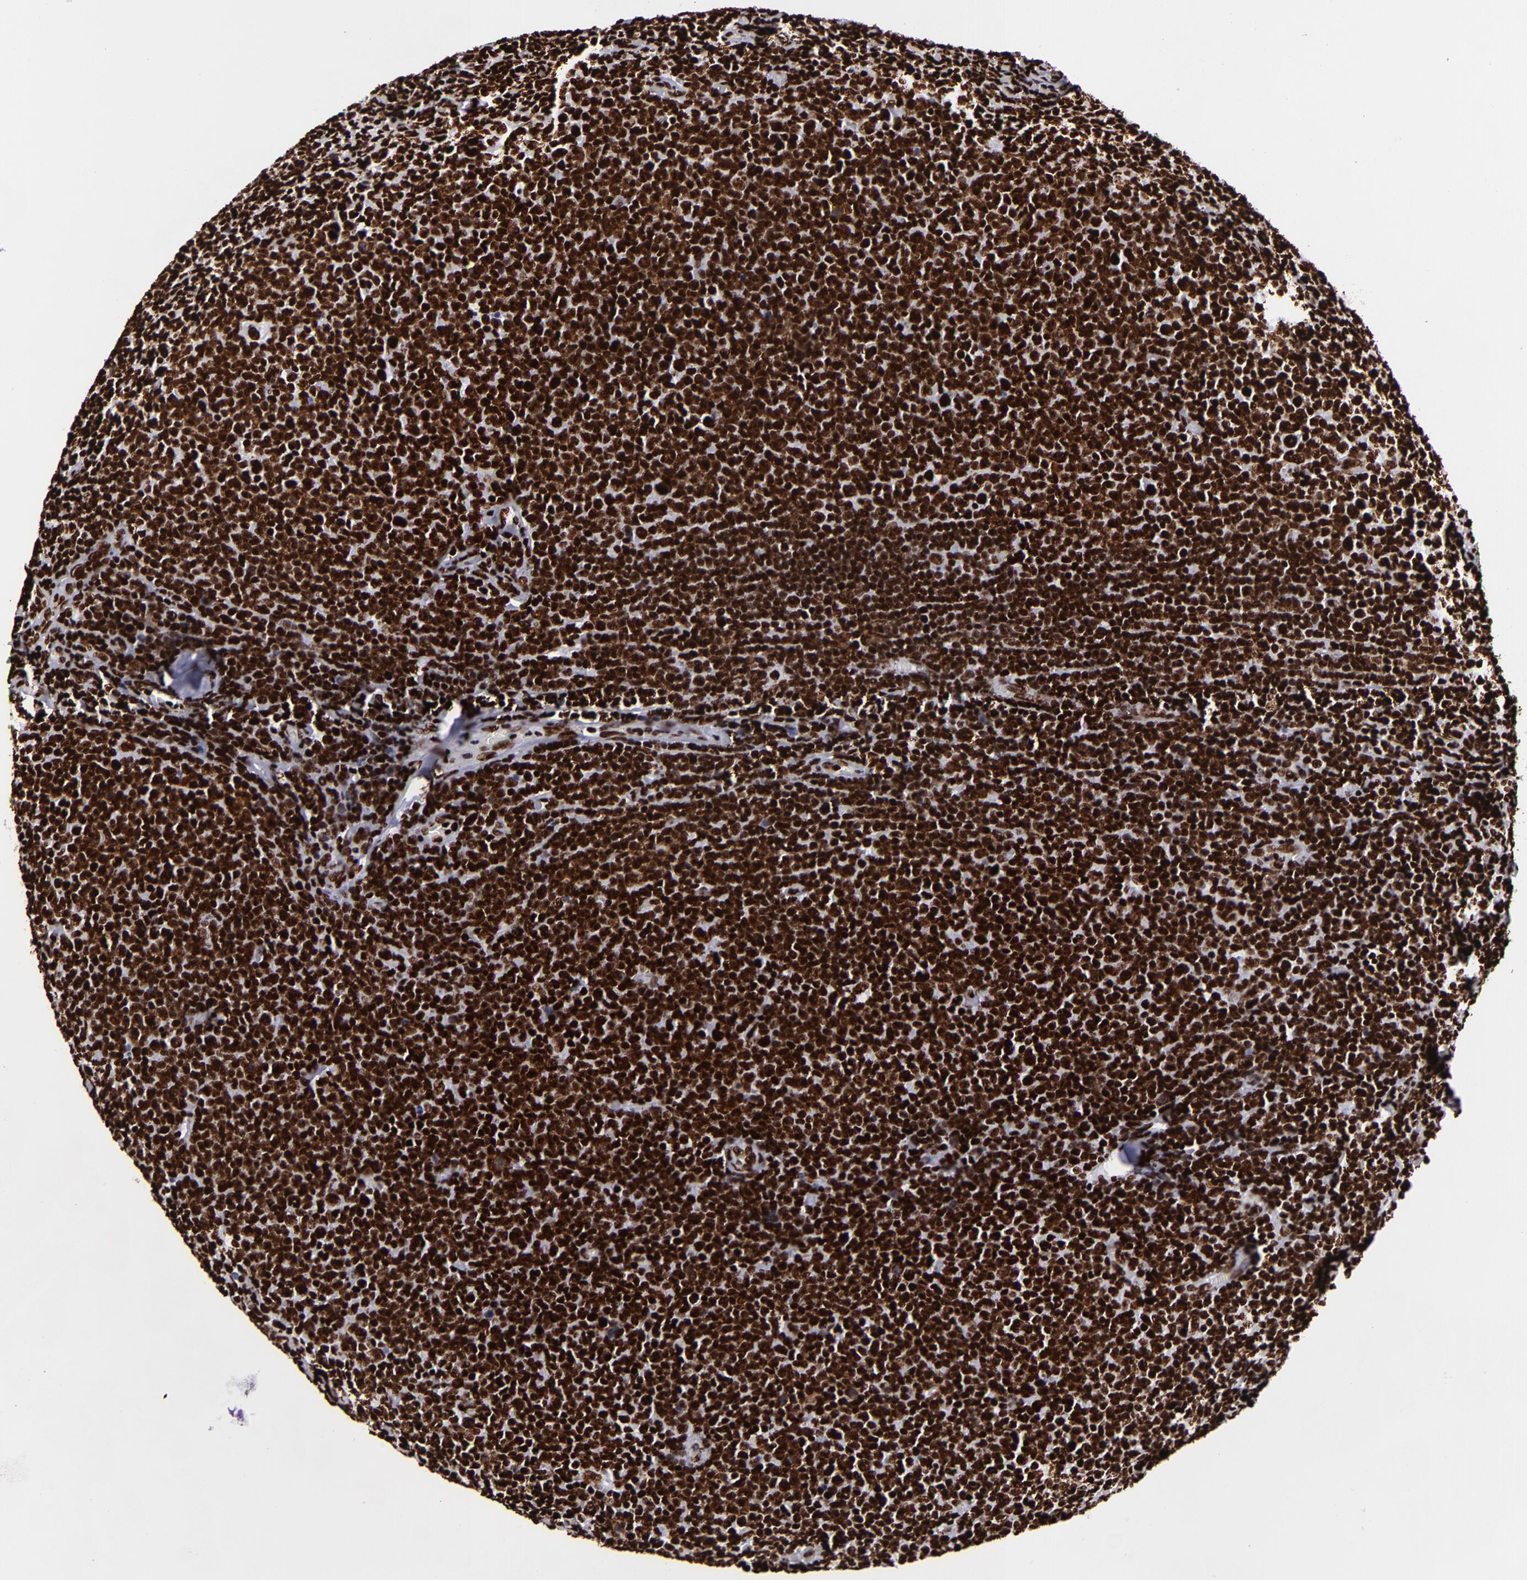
{"staining": {"intensity": "strong", "quantity": ">75%", "location": "nuclear"}, "tissue": "lymphoma", "cell_type": "Tumor cells", "image_type": "cancer", "snomed": [{"axis": "morphology", "description": "Malignant lymphoma, non-Hodgkin's type, Low grade"}, {"axis": "topography", "description": "Lymph node"}], "caption": "This photomicrograph exhibits IHC staining of human lymphoma, with high strong nuclear expression in approximately >75% of tumor cells.", "gene": "SAFB", "patient": {"sex": "male", "age": 74}}